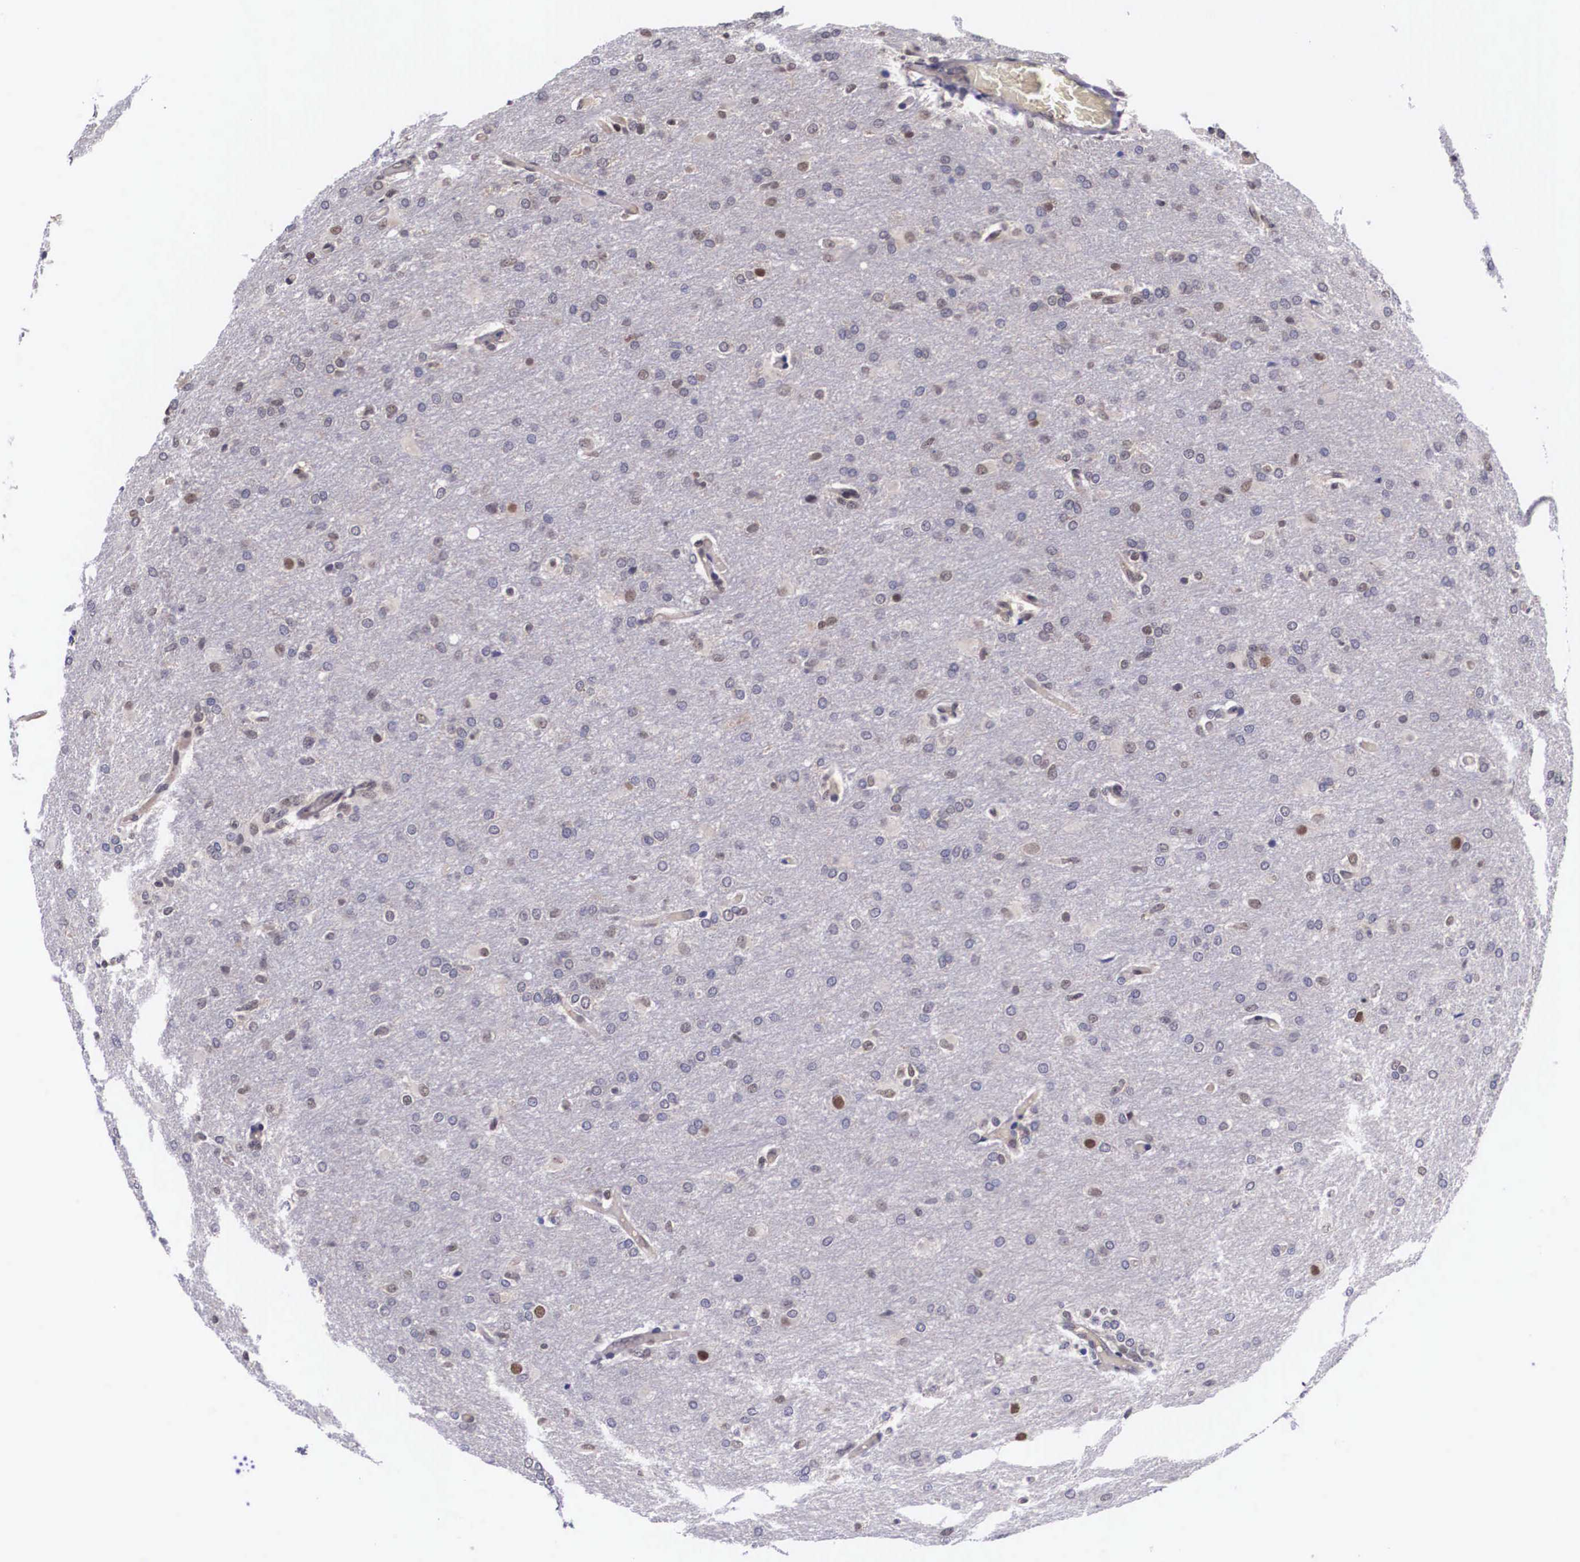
{"staining": {"intensity": "weak", "quantity": "<25%", "location": "cytoplasmic/membranous"}, "tissue": "glioma", "cell_type": "Tumor cells", "image_type": "cancer", "snomed": [{"axis": "morphology", "description": "Glioma, malignant, High grade"}, {"axis": "topography", "description": "Brain"}], "caption": "Tumor cells show no significant protein staining in malignant high-grade glioma. Nuclei are stained in blue.", "gene": "OTX2", "patient": {"sex": "male", "age": 68}}